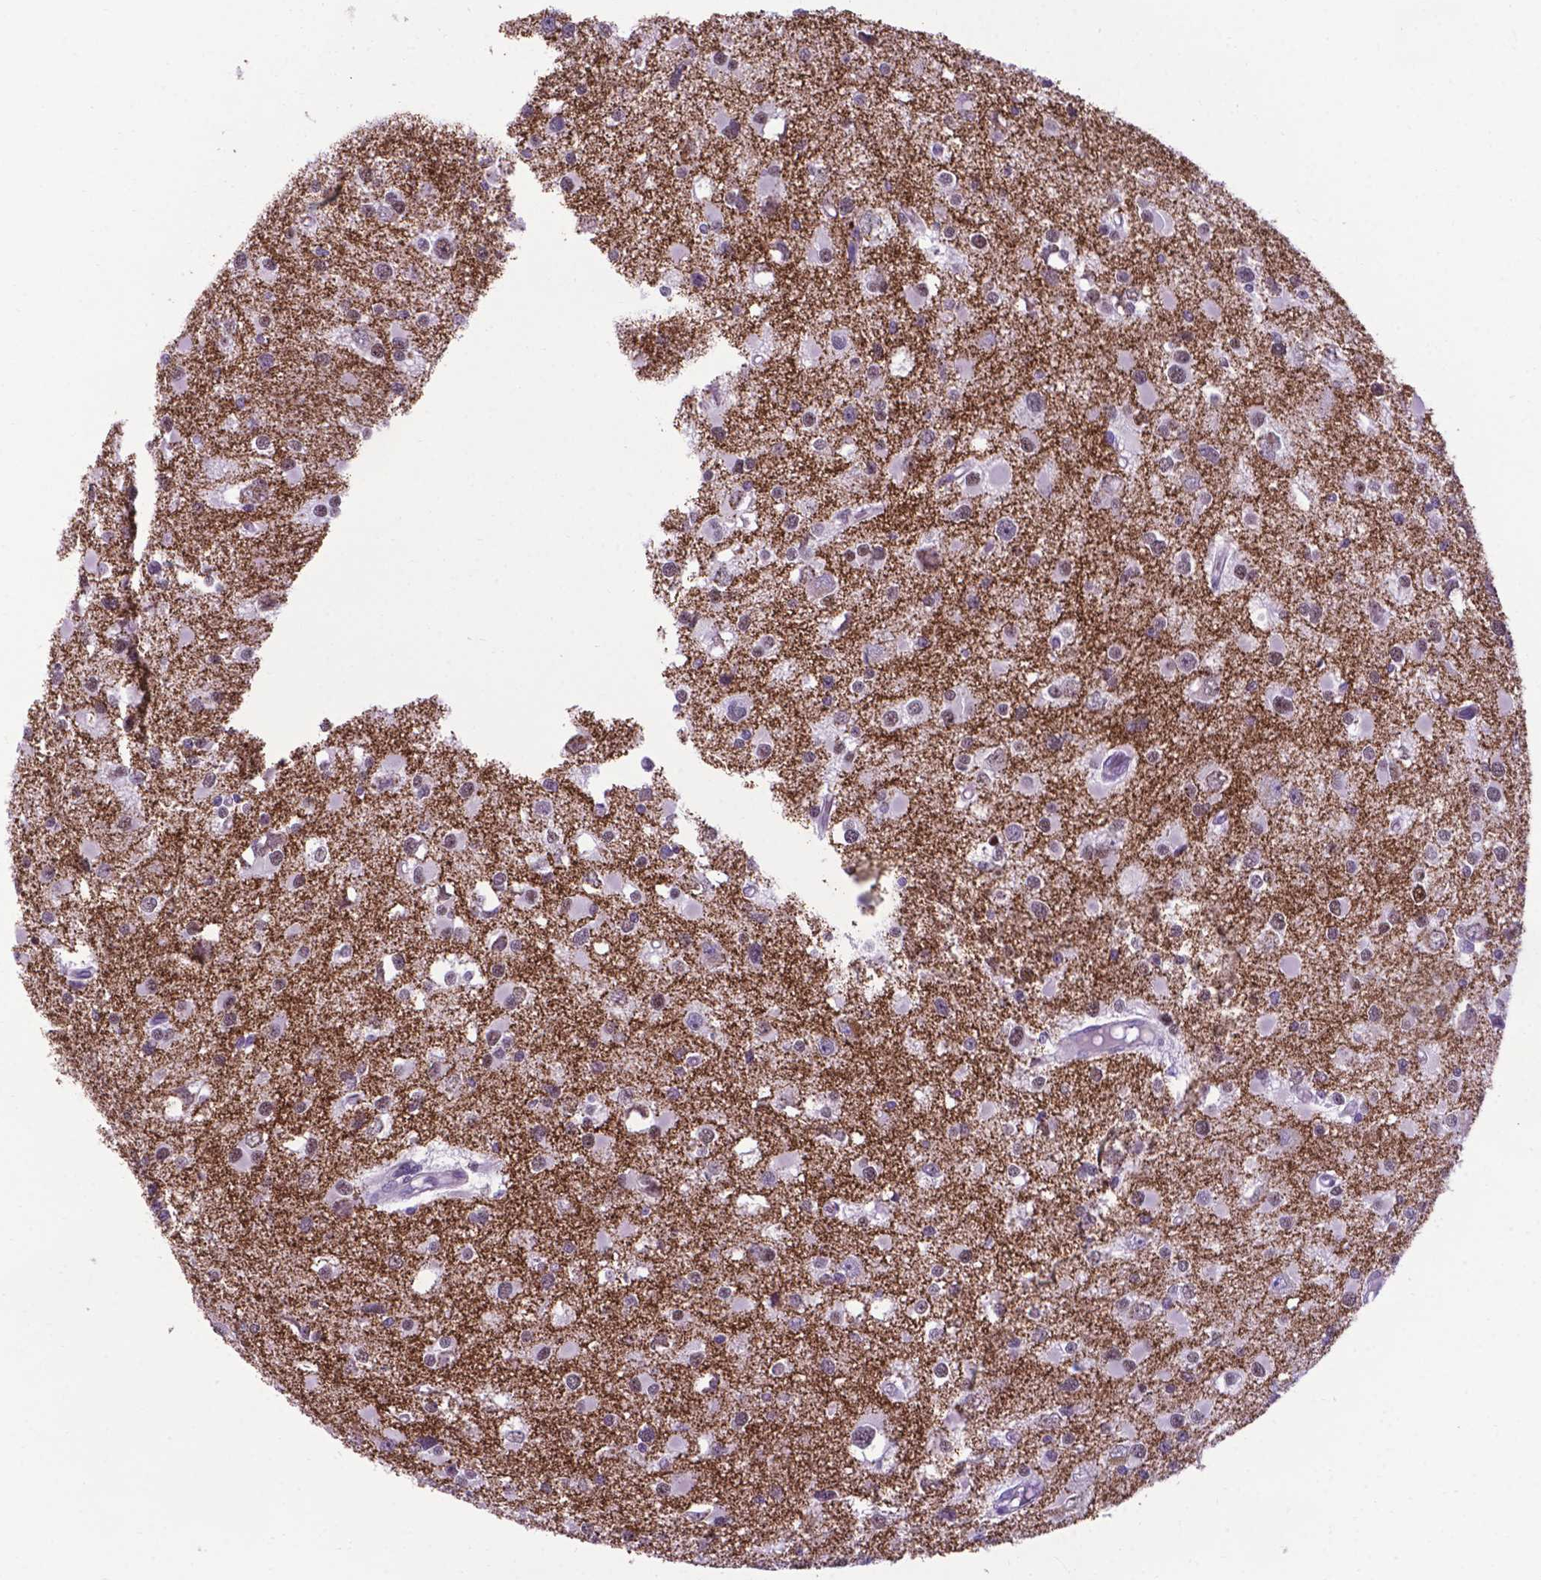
{"staining": {"intensity": "moderate", "quantity": "25%-75%", "location": "nuclear"}, "tissue": "glioma", "cell_type": "Tumor cells", "image_type": "cancer", "snomed": [{"axis": "morphology", "description": "Glioma, malignant, High grade"}, {"axis": "topography", "description": "Brain"}], "caption": "Protein staining of glioma tissue displays moderate nuclear staining in approximately 25%-75% of tumor cells. (Stains: DAB (3,3'-diaminobenzidine) in brown, nuclei in blue, Microscopy: brightfield microscopy at high magnification).", "gene": "POU3F3", "patient": {"sex": "male", "age": 54}}